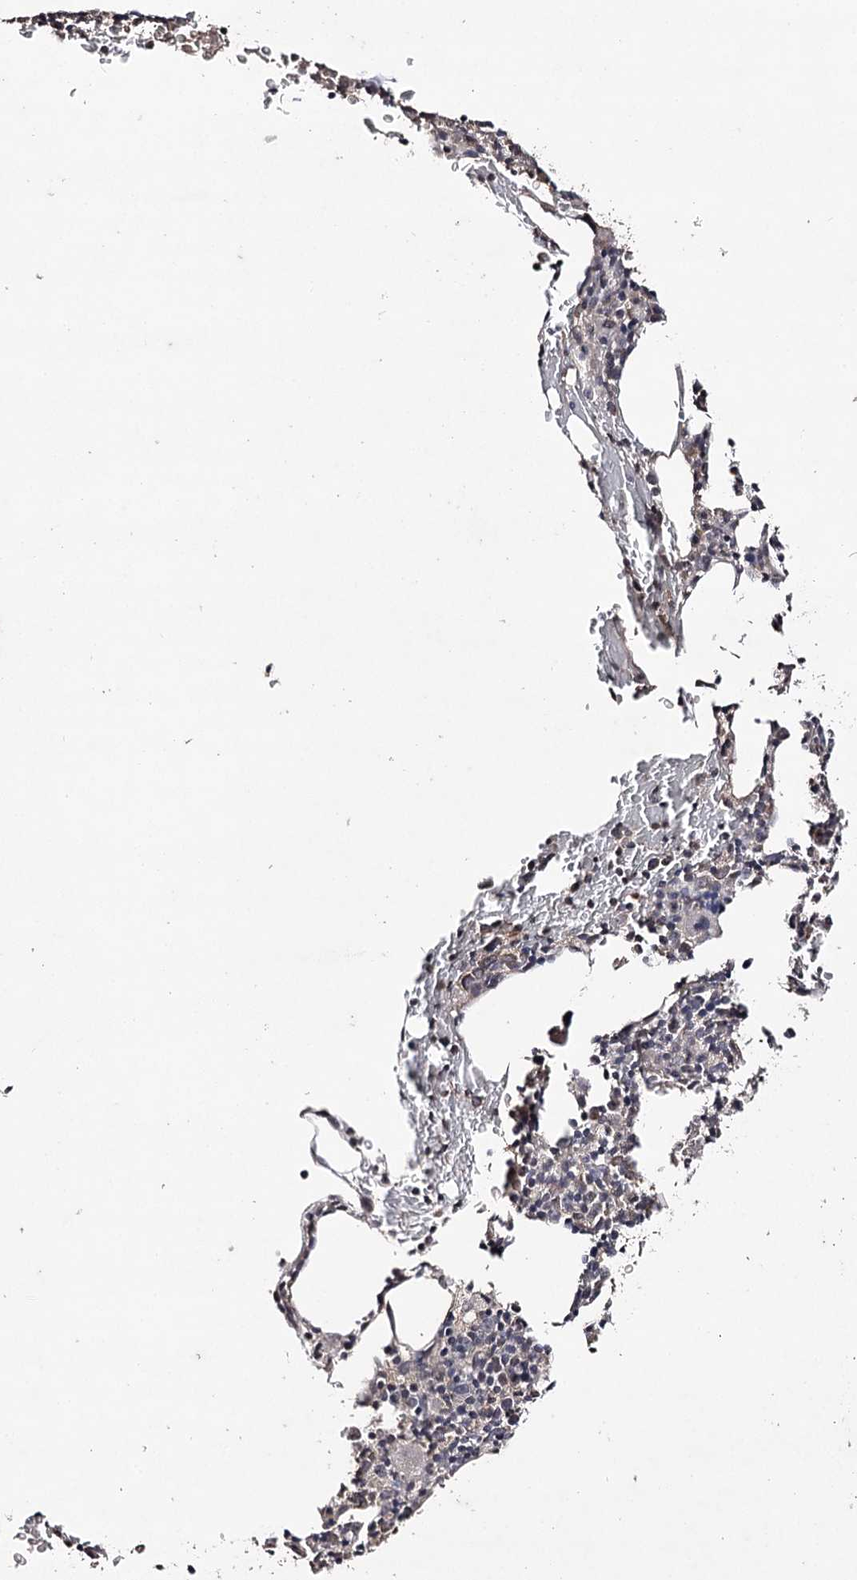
{"staining": {"intensity": "negative", "quantity": "none", "location": "none"}, "tissue": "bone marrow", "cell_type": "Hematopoietic cells", "image_type": "normal", "snomed": [{"axis": "morphology", "description": "Normal tissue, NOS"}, {"axis": "topography", "description": "Bone marrow"}], "caption": "Immunohistochemistry (IHC) photomicrograph of unremarkable bone marrow: human bone marrow stained with DAB displays no significant protein expression in hematopoietic cells.", "gene": "SYNGR3", "patient": {"sex": "male", "age": 79}}